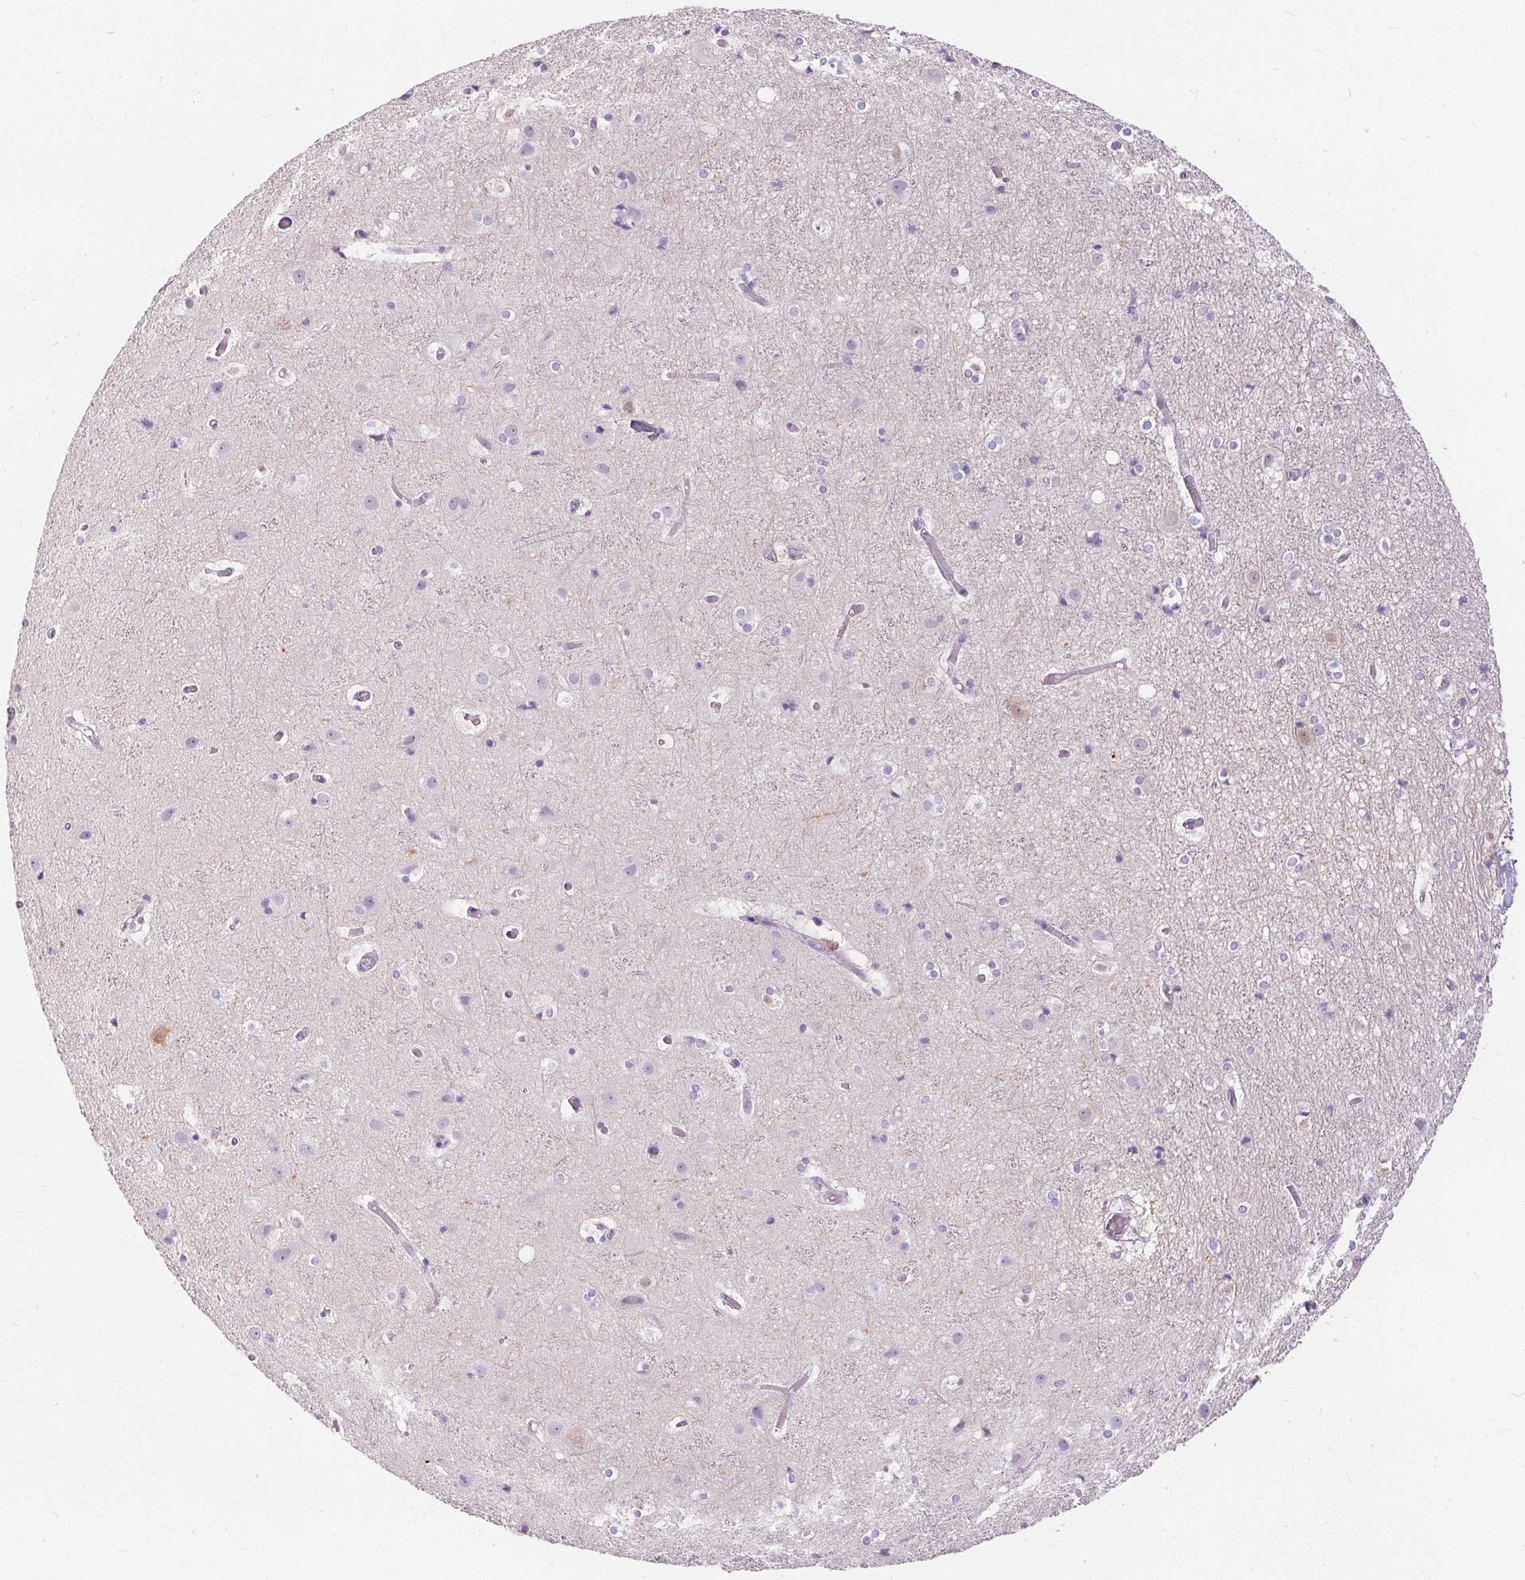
{"staining": {"intensity": "negative", "quantity": "none", "location": "none"}, "tissue": "cerebral cortex", "cell_type": "Endothelial cells", "image_type": "normal", "snomed": [{"axis": "morphology", "description": "Normal tissue, NOS"}, {"axis": "topography", "description": "Cerebral cortex"}], "caption": "Immunohistochemistry of benign cerebral cortex exhibits no positivity in endothelial cells.", "gene": "GBP6", "patient": {"sex": "female", "age": 52}}